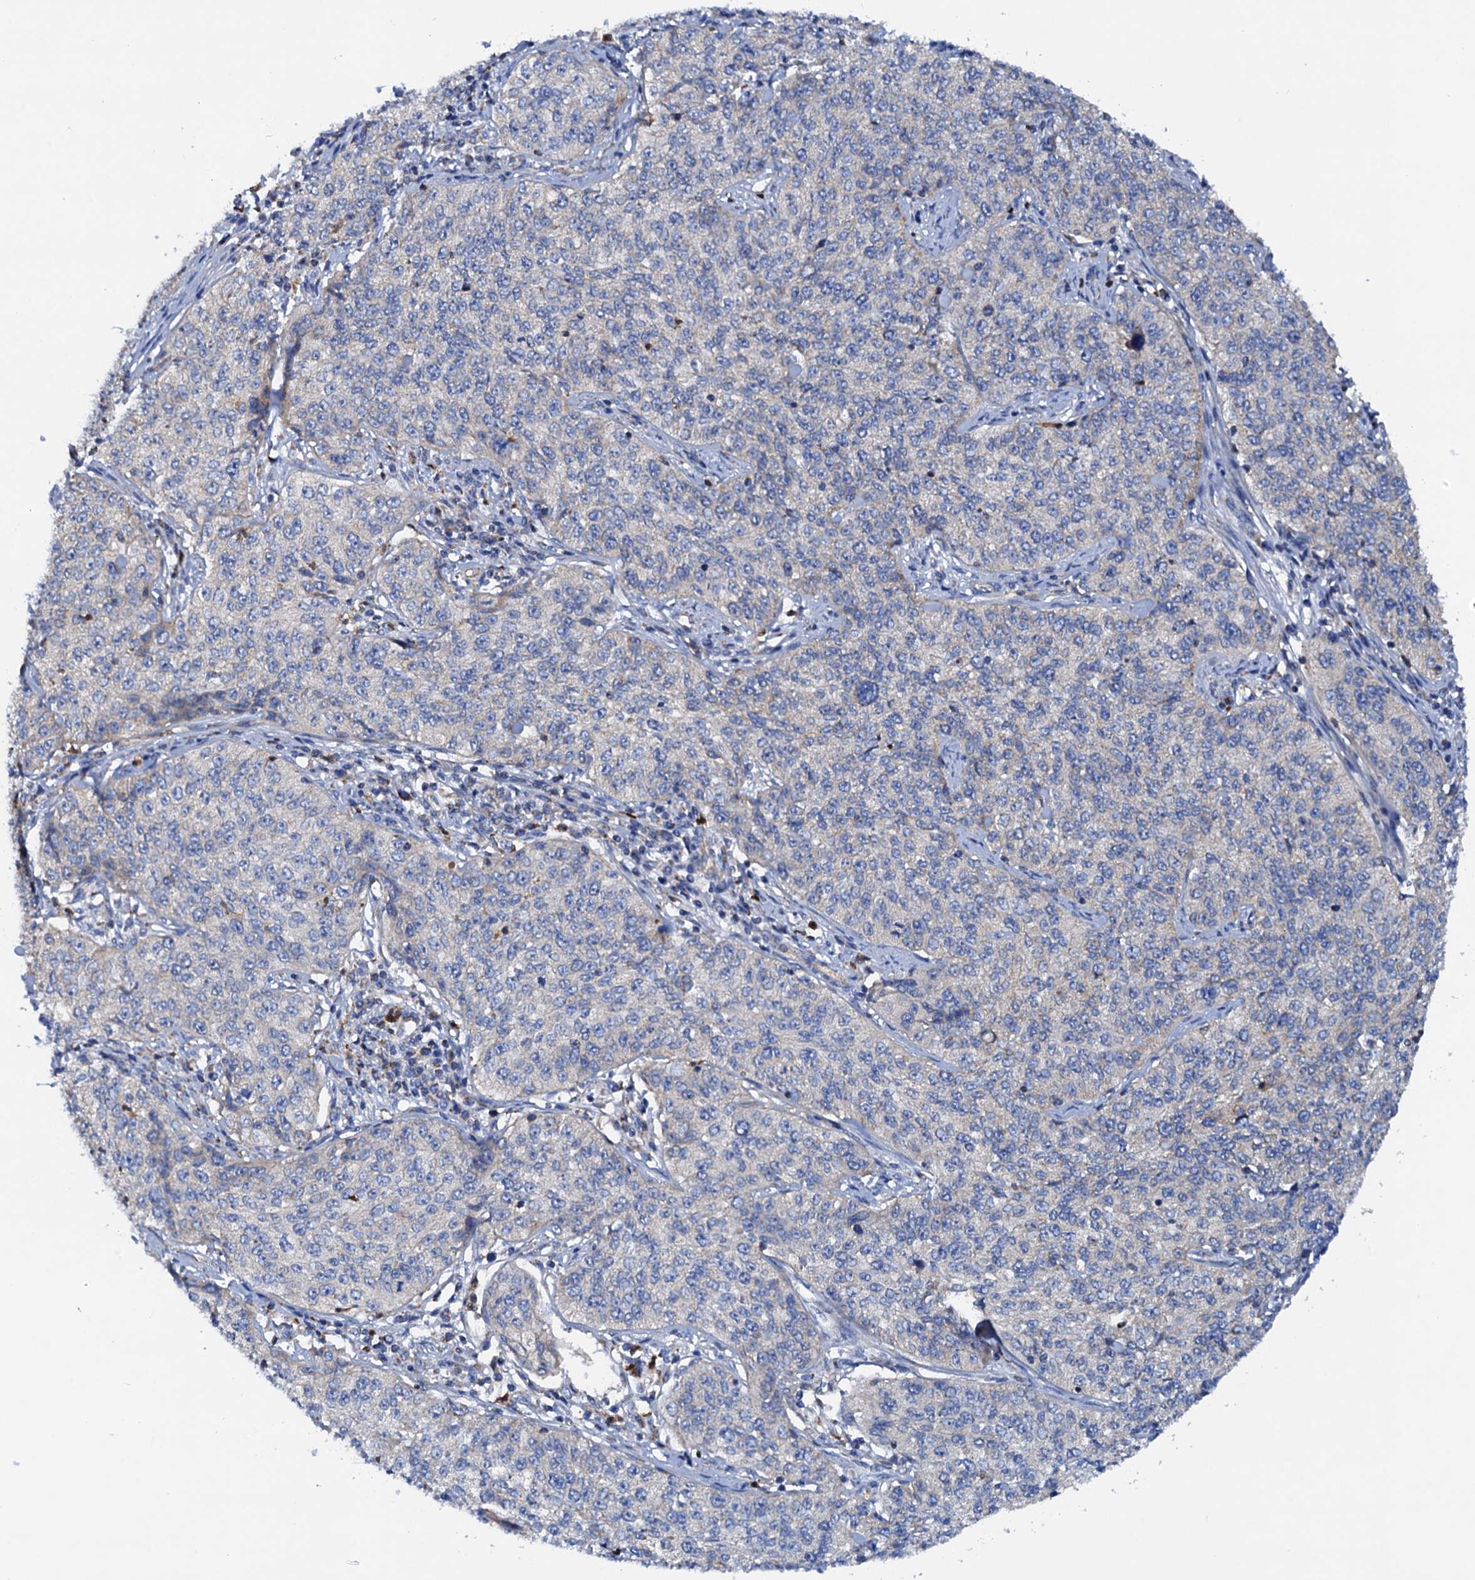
{"staining": {"intensity": "negative", "quantity": "none", "location": "none"}, "tissue": "cervical cancer", "cell_type": "Tumor cells", "image_type": "cancer", "snomed": [{"axis": "morphology", "description": "Squamous cell carcinoma, NOS"}, {"axis": "topography", "description": "Cervix"}], "caption": "Micrograph shows no protein staining in tumor cells of cervical squamous cell carcinoma tissue.", "gene": "RASSF9", "patient": {"sex": "female", "age": 35}}